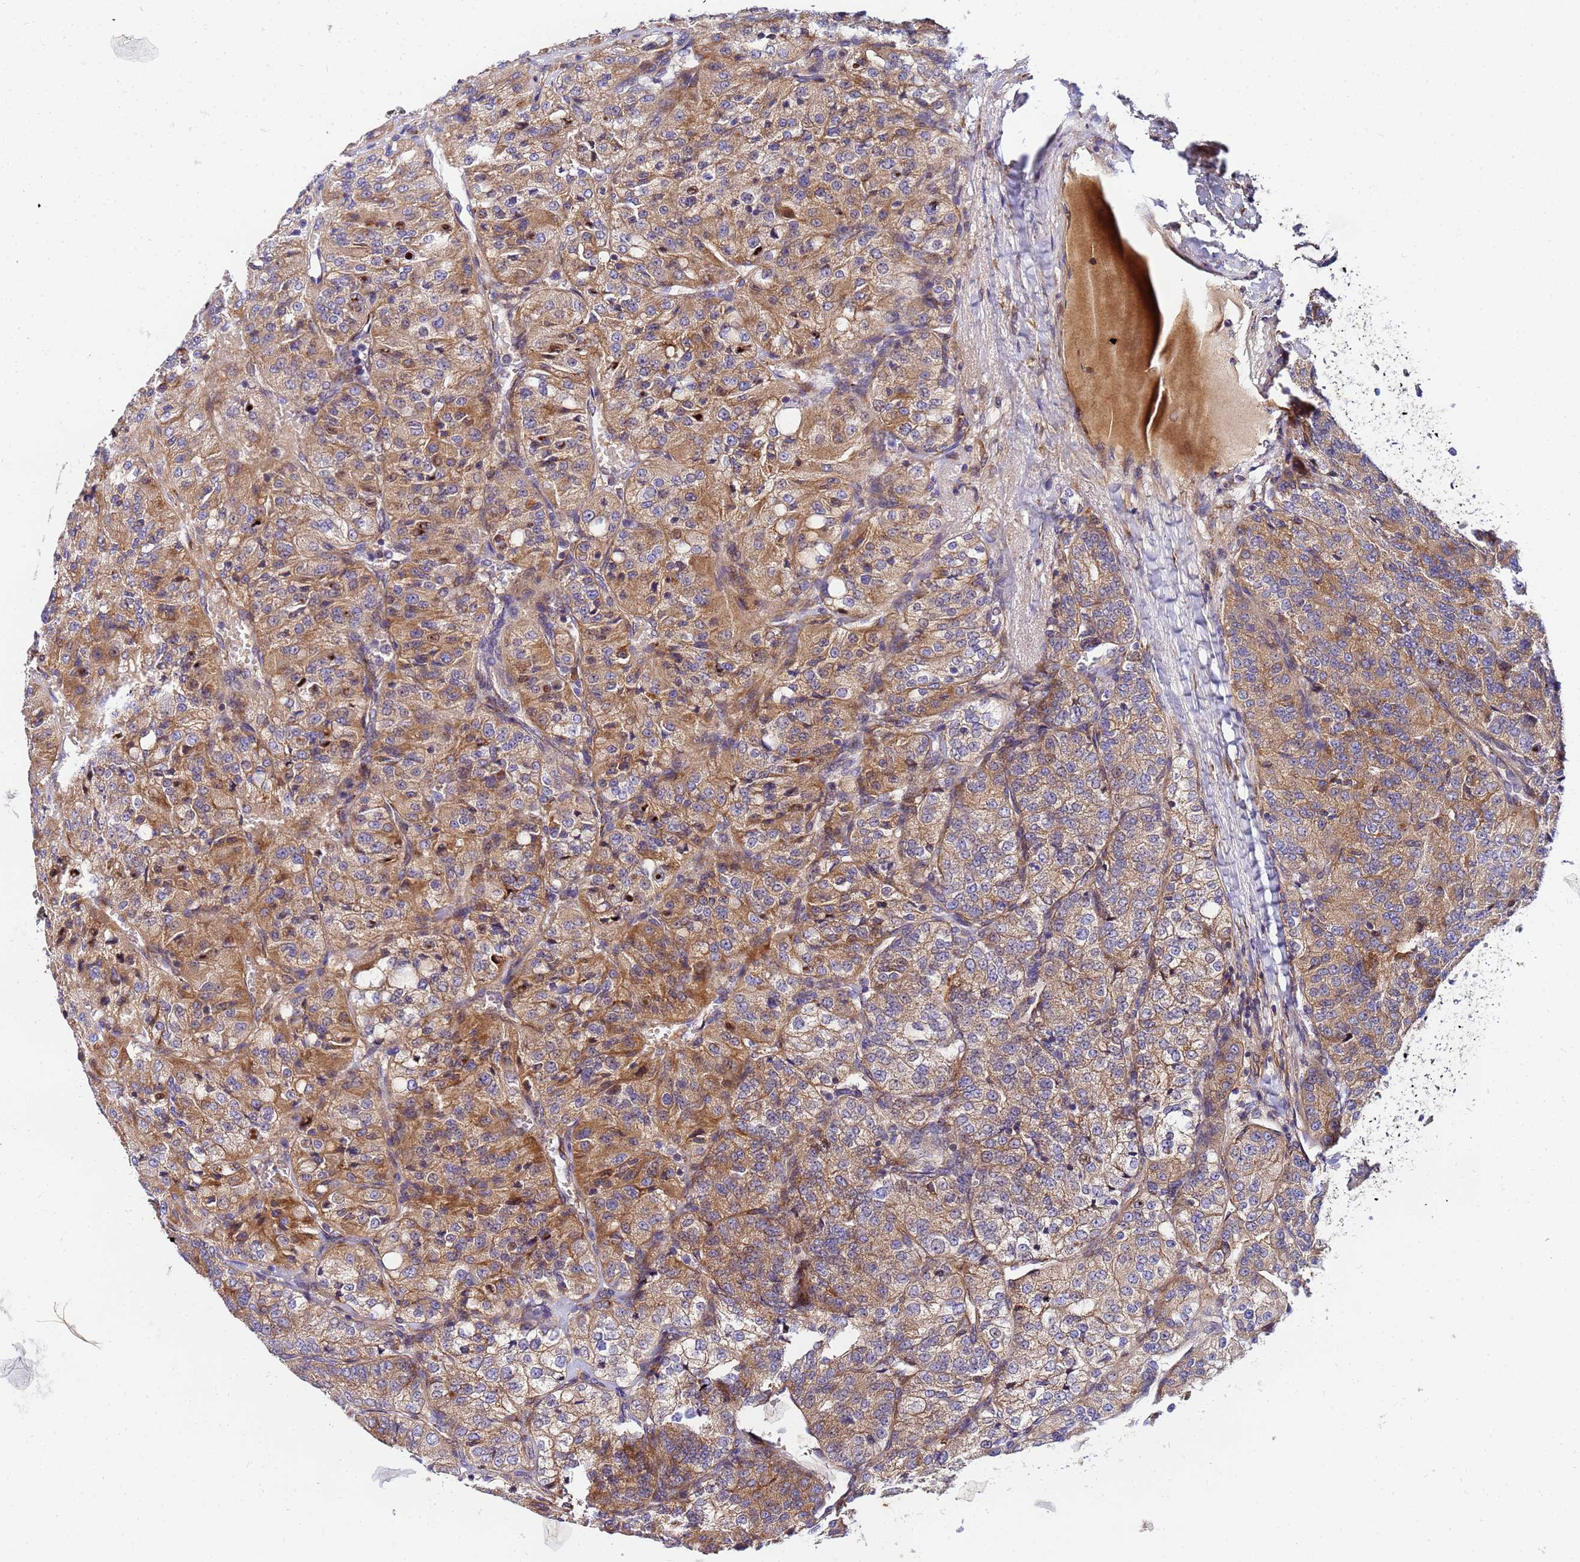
{"staining": {"intensity": "moderate", "quantity": ">75%", "location": "cytoplasmic/membranous"}, "tissue": "renal cancer", "cell_type": "Tumor cells", "image_type": "cancer", "snomed": [{"axis": "morphology", "description": "Adenocarcinoma, NOS"}, {"axis": "topography", "description": "Kidney"}], "caption": "High-magnification brightfield microscopy of adenocarcinoma (renal) stained with DAB (3,3'-diaminobenzidine) (brown) and counterstained with hematoxylin (blue). tumor cells exhibit moderate cytoplasmic/membranous positivity is identified in approximately>75% of cells.", "gene": "POM121", "patient": {"sex": "female", "age": 63}}